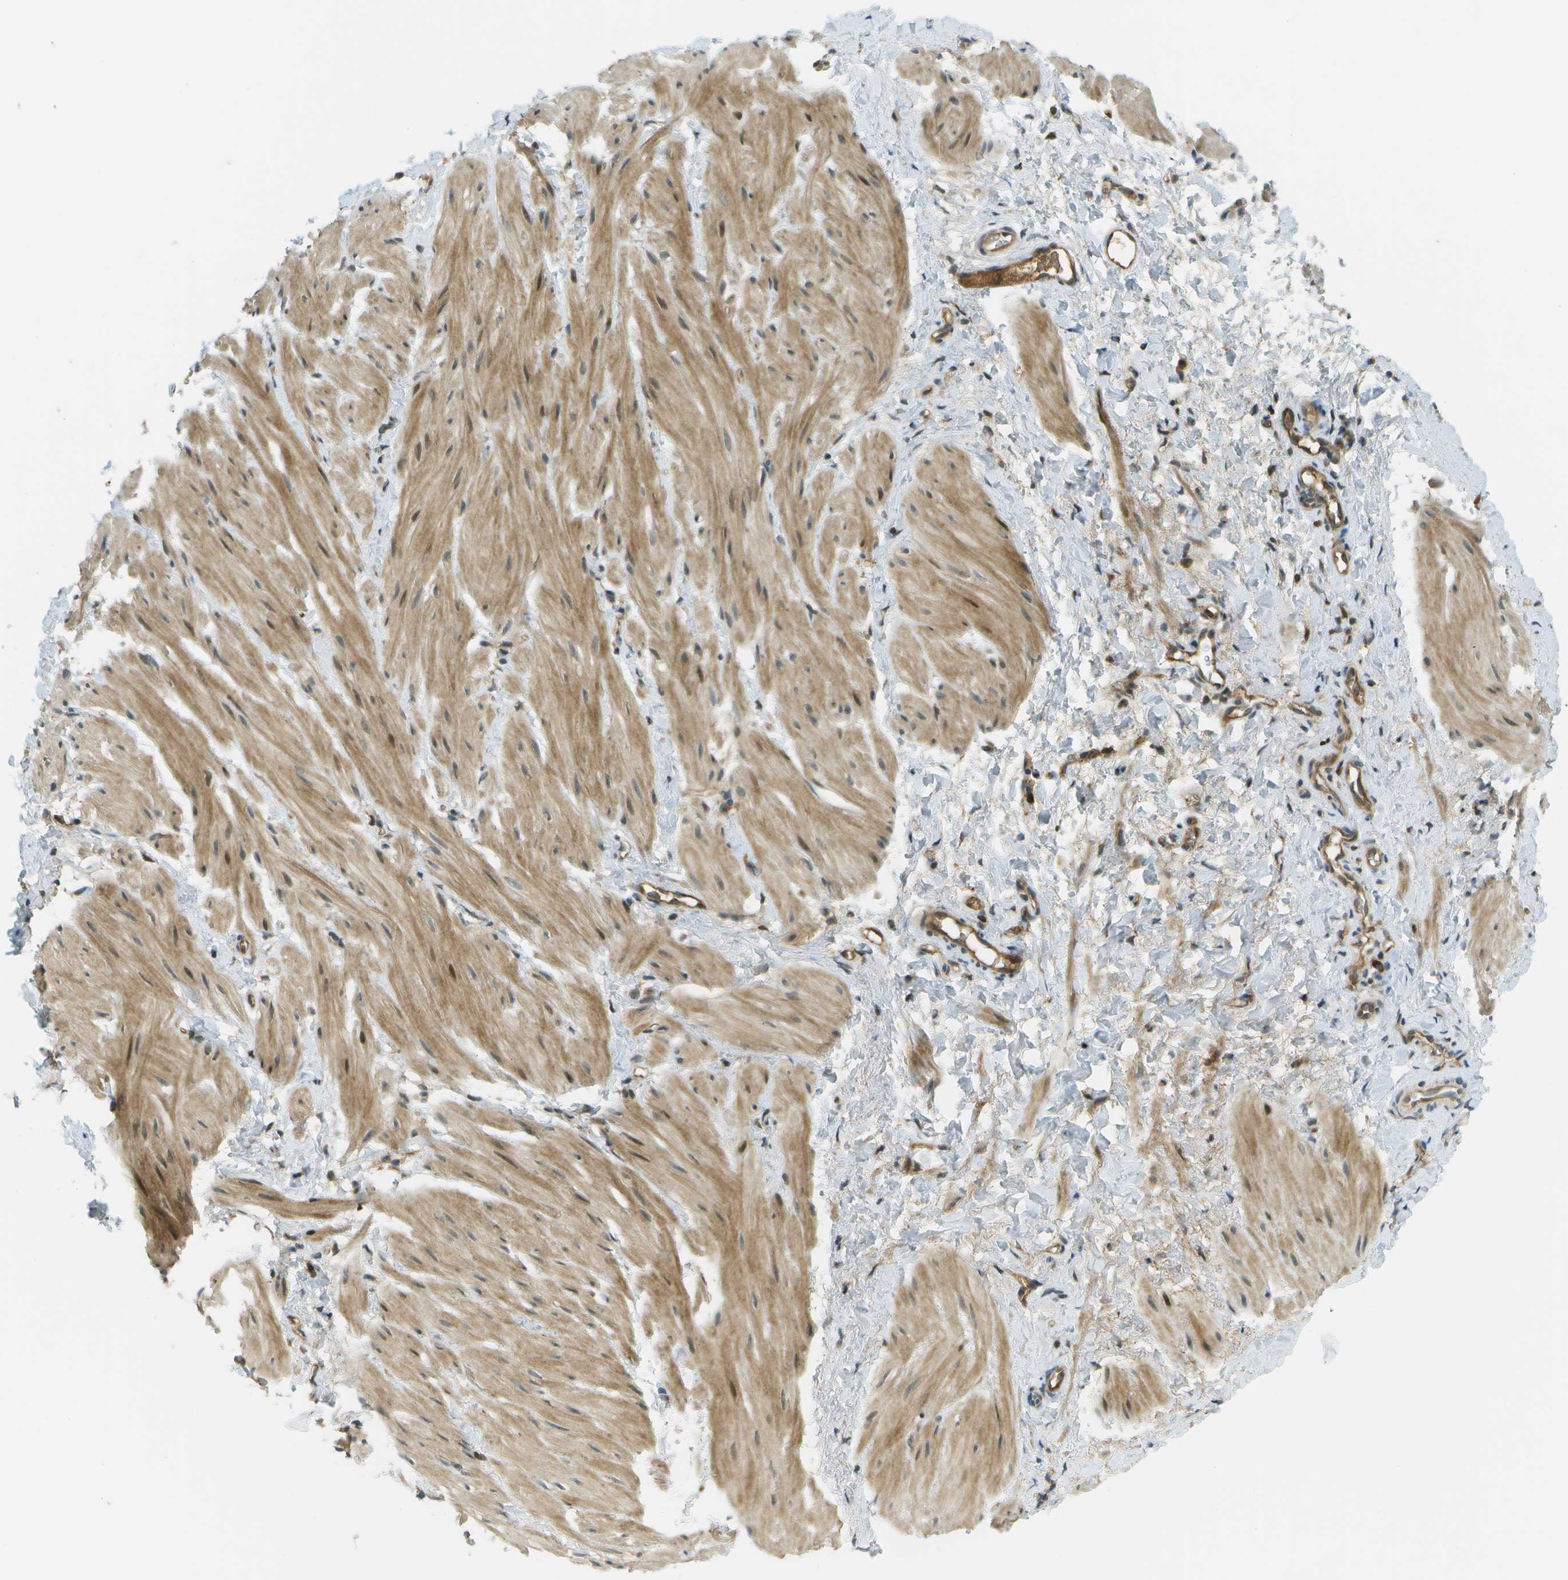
{"staining": {"intensity": "moderate", "quantity": "25%-75%", "location": "cytoplasmic/membranous"}, "tissue": "smooth muscle", "cell_type": "Smooth muscle cells", "image_type": "normal", "snomed": [{"axis": "morphology", "description": "Normal tissue, NOS"}, {"axis": "topography", "description": "Smooth muscle"}], "caption": "Smooth muscle stained with DAB (3,3'-diaminobenzidine) IHC shows medium levels of moderate cytoplasmic/membranous expression in about 25%-75% of smooth muscle cells. (Stains: DAB in brown, nuclei in blue, Microscopy: brightfield microscopy at high magnification).", "gene": "TMTC1", "patient": {"sex": "male", "age": 16}}